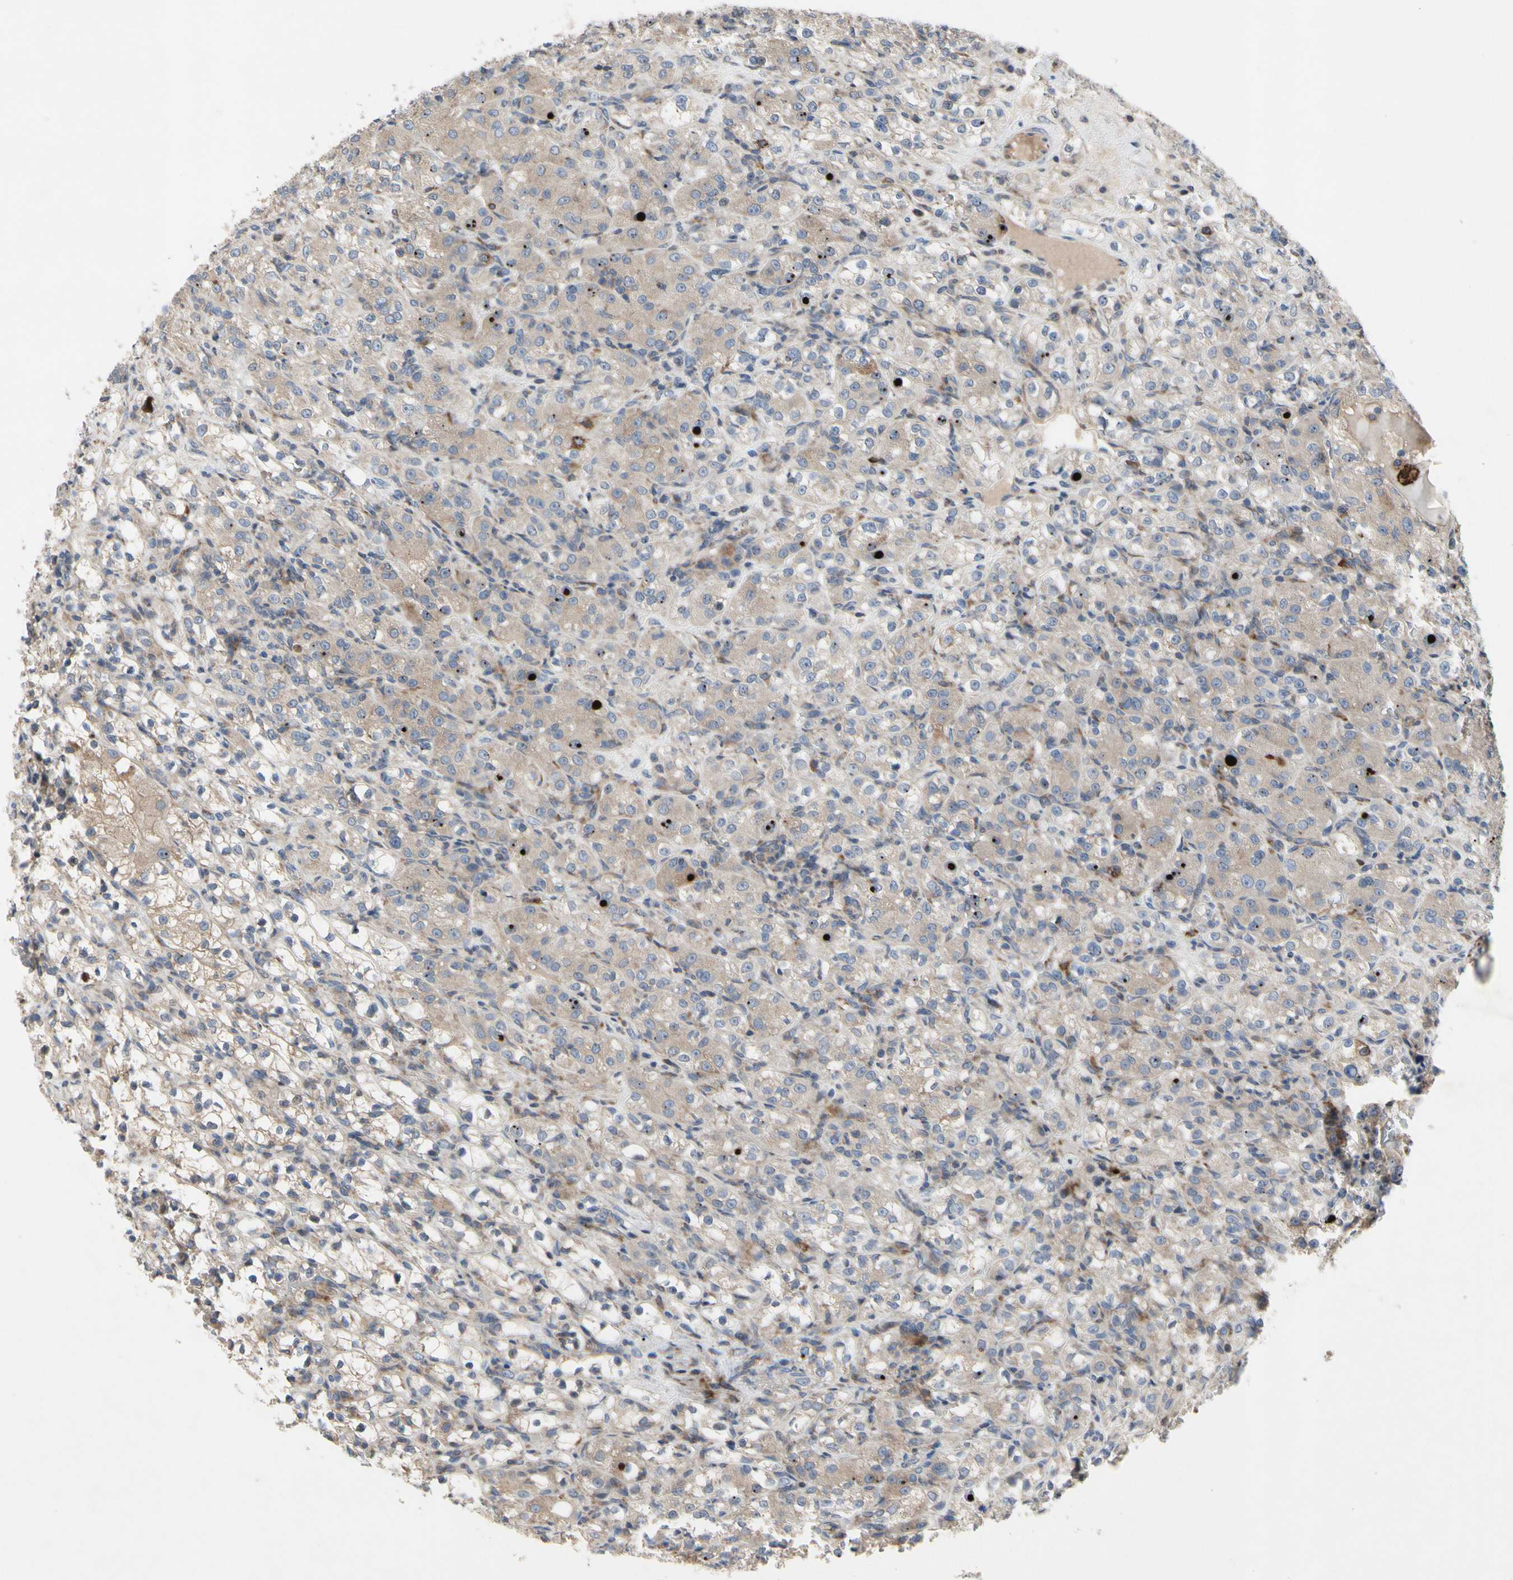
{"staining": {"intensity": "weak", "quantity": ">75%", "location": "cytoplasmic/membranous"}, "tissue": "renal cancer", "cell_type": "Tumor cells", "image_type": "cancer", "snomed": [{"axis": "morphology", "description": "Normal tissue, NOS"}, {"axis": "morphology", "description": "Adenocarcinoma, NOS"}, {"axis": "topography", "description": "Kidney"}], "caption": "Immunohistochemistry (IHC) micrograph of neoplastic tissue: human renal cancer (adenocarcinoma) stained using immunohistochemistry exhibits low levels of weak protein expression localized specifically in the cytoplasmic/membranous of tumor cells, appearing as a cytoplasmic/membranous brown color.", "gene": "MMEL1", "patient": {"sex": "male", "age": 61}}